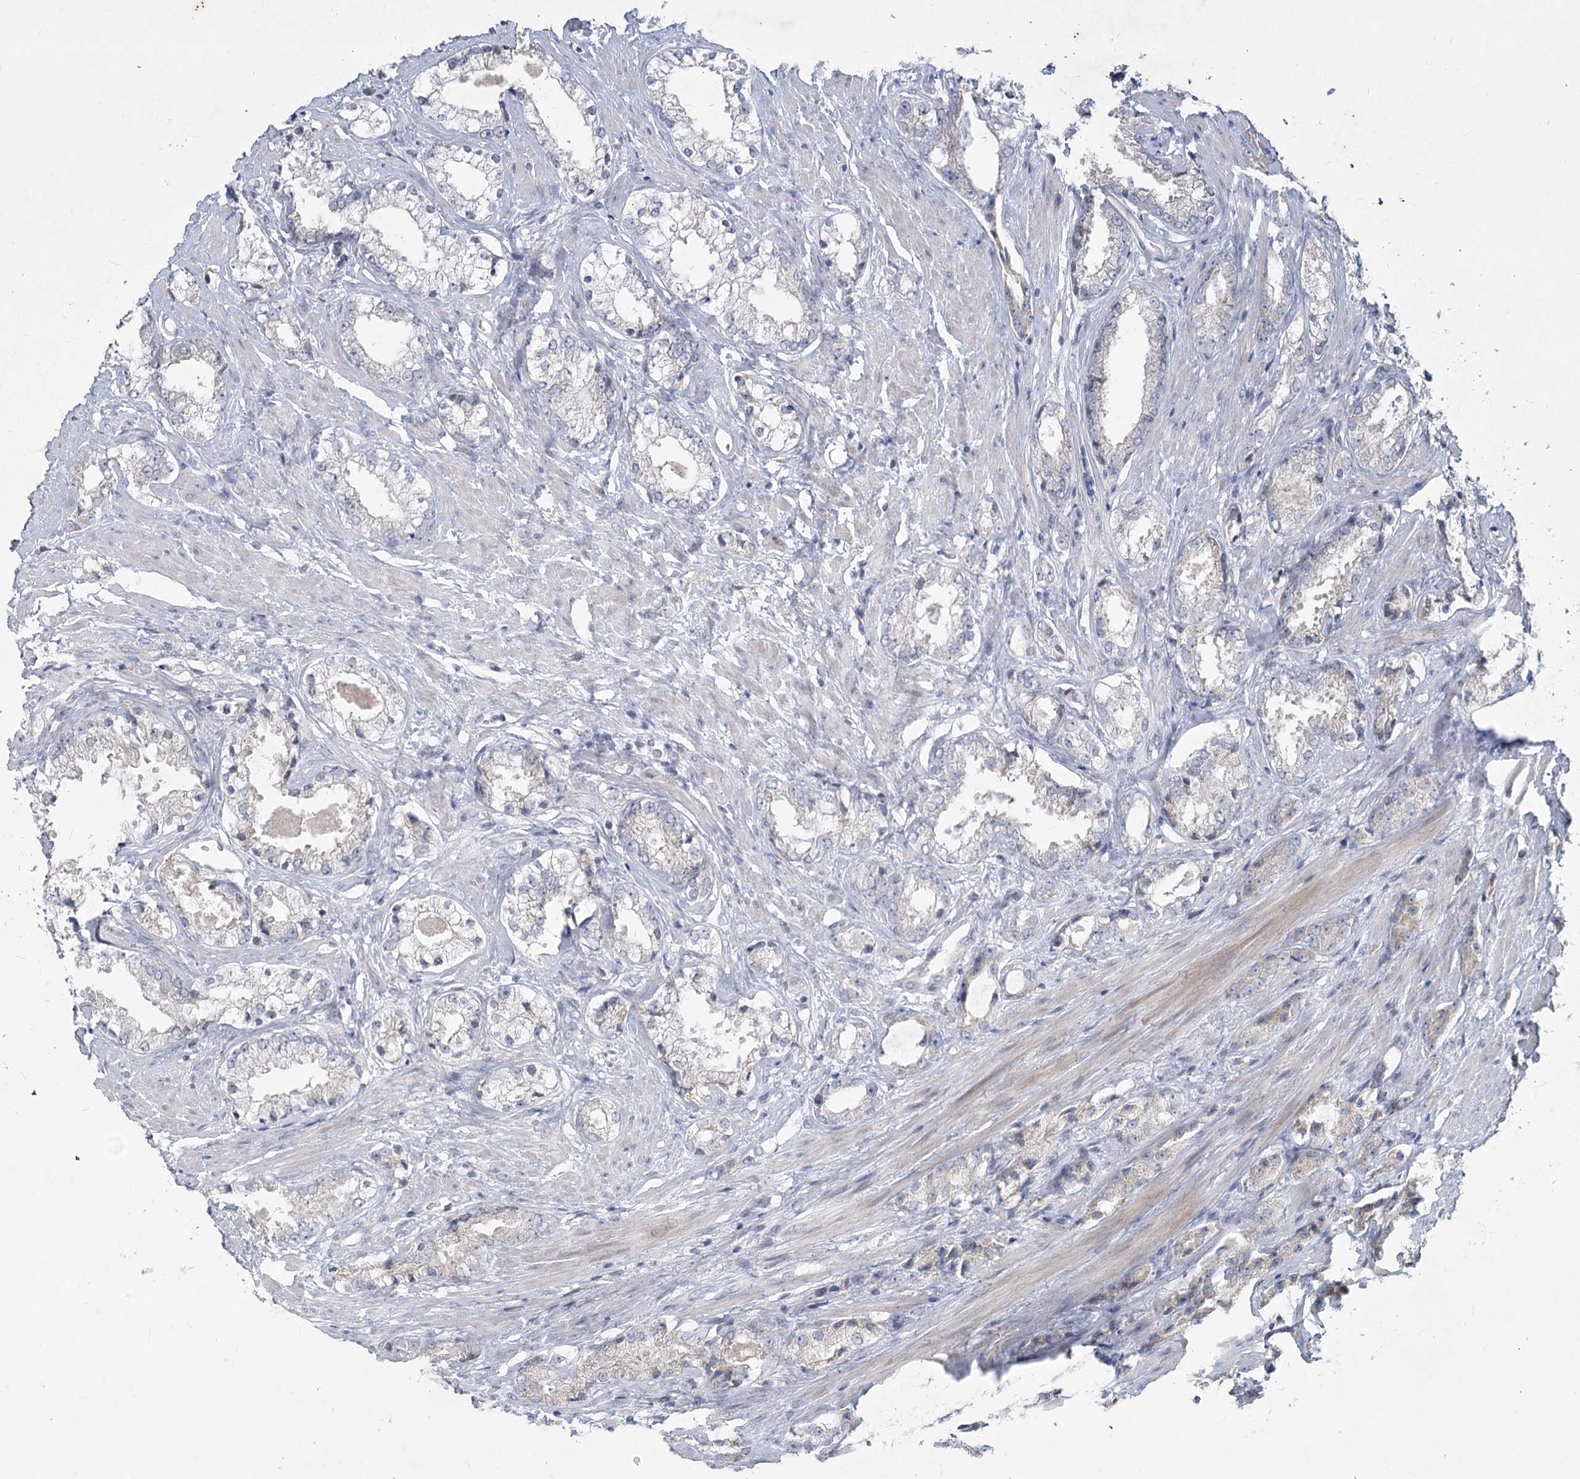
{"staining": {"intensity": "weak", "quantity": "<25%", "location": "cytoplasmic/membranous"}, "tissue": "prostate cancer", "cell_type": "Tumor cells", "image_type": "cancer", "snomed": [{"axis": "morphology", "description": "Adenocarcinoma, High grade"}, {"axis": "topography", "description": "Prostate"}], "caption": "High power microscopy micrograph of an IHC histopathology image of prostate high-grade adenocarcinoma, revealing no significant positivity in tumor cells.", "gene": "PLA2G12A", "patient": {"sex": "male", "age": 66}}